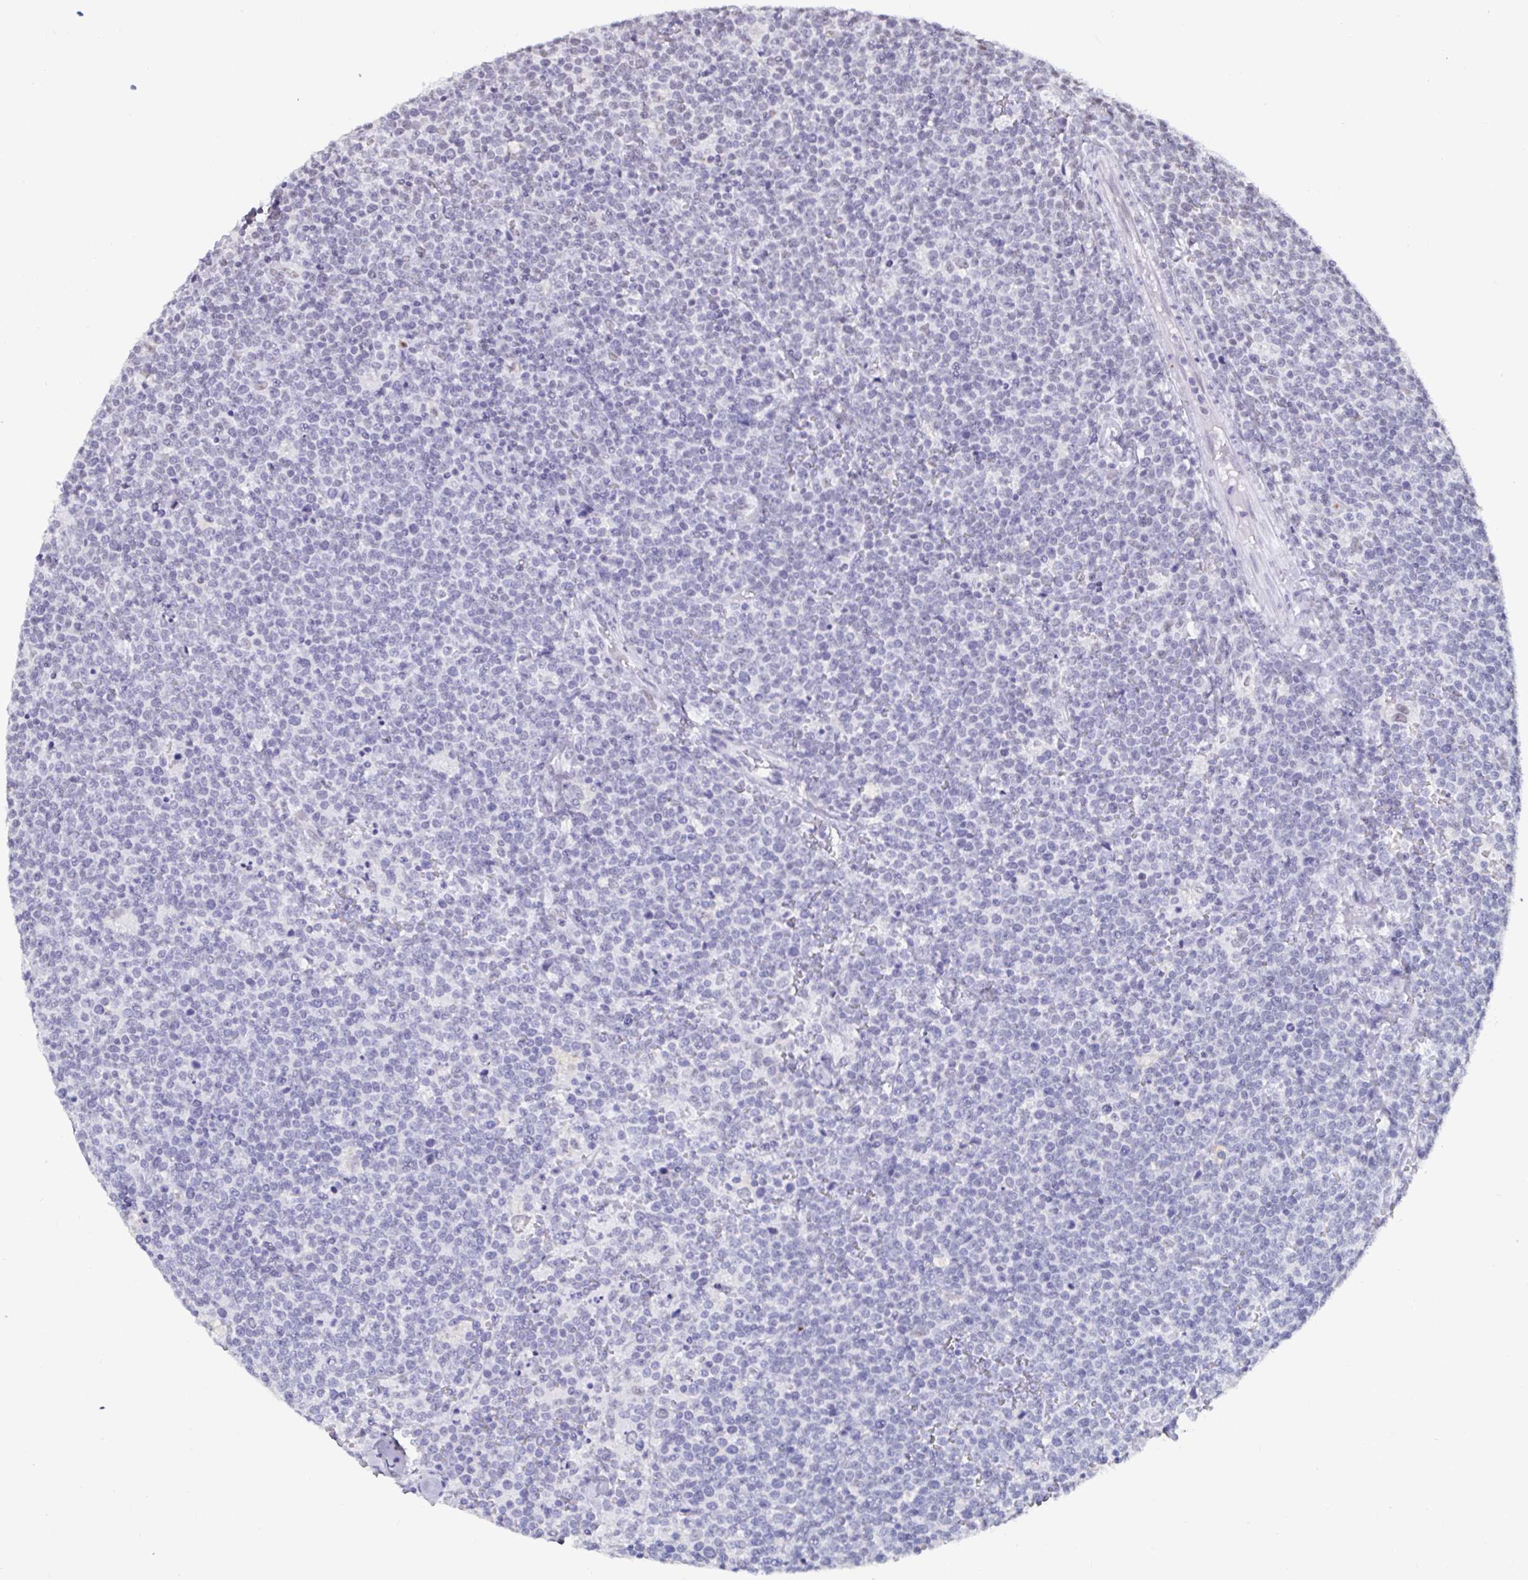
{"staining": {"intensity": "negative", "quantity": "none", "location": "none"}, "tissue": "lymphoma", "cell_type": "Tumor cells", "image_type": "cancer", "snomed": [{"axis": "morphology", "description": "Malignant lymphoma, non-Hodgkin's type, High grade"}, {"axis": "topography", "description": "Lymph node"}], "caption": "Lymphoma was stained to show a protein in brown. There is no significant positivity in tumor cells.", "gene": "DDX39B", "patient": {"sex": "male", "age": 61}}